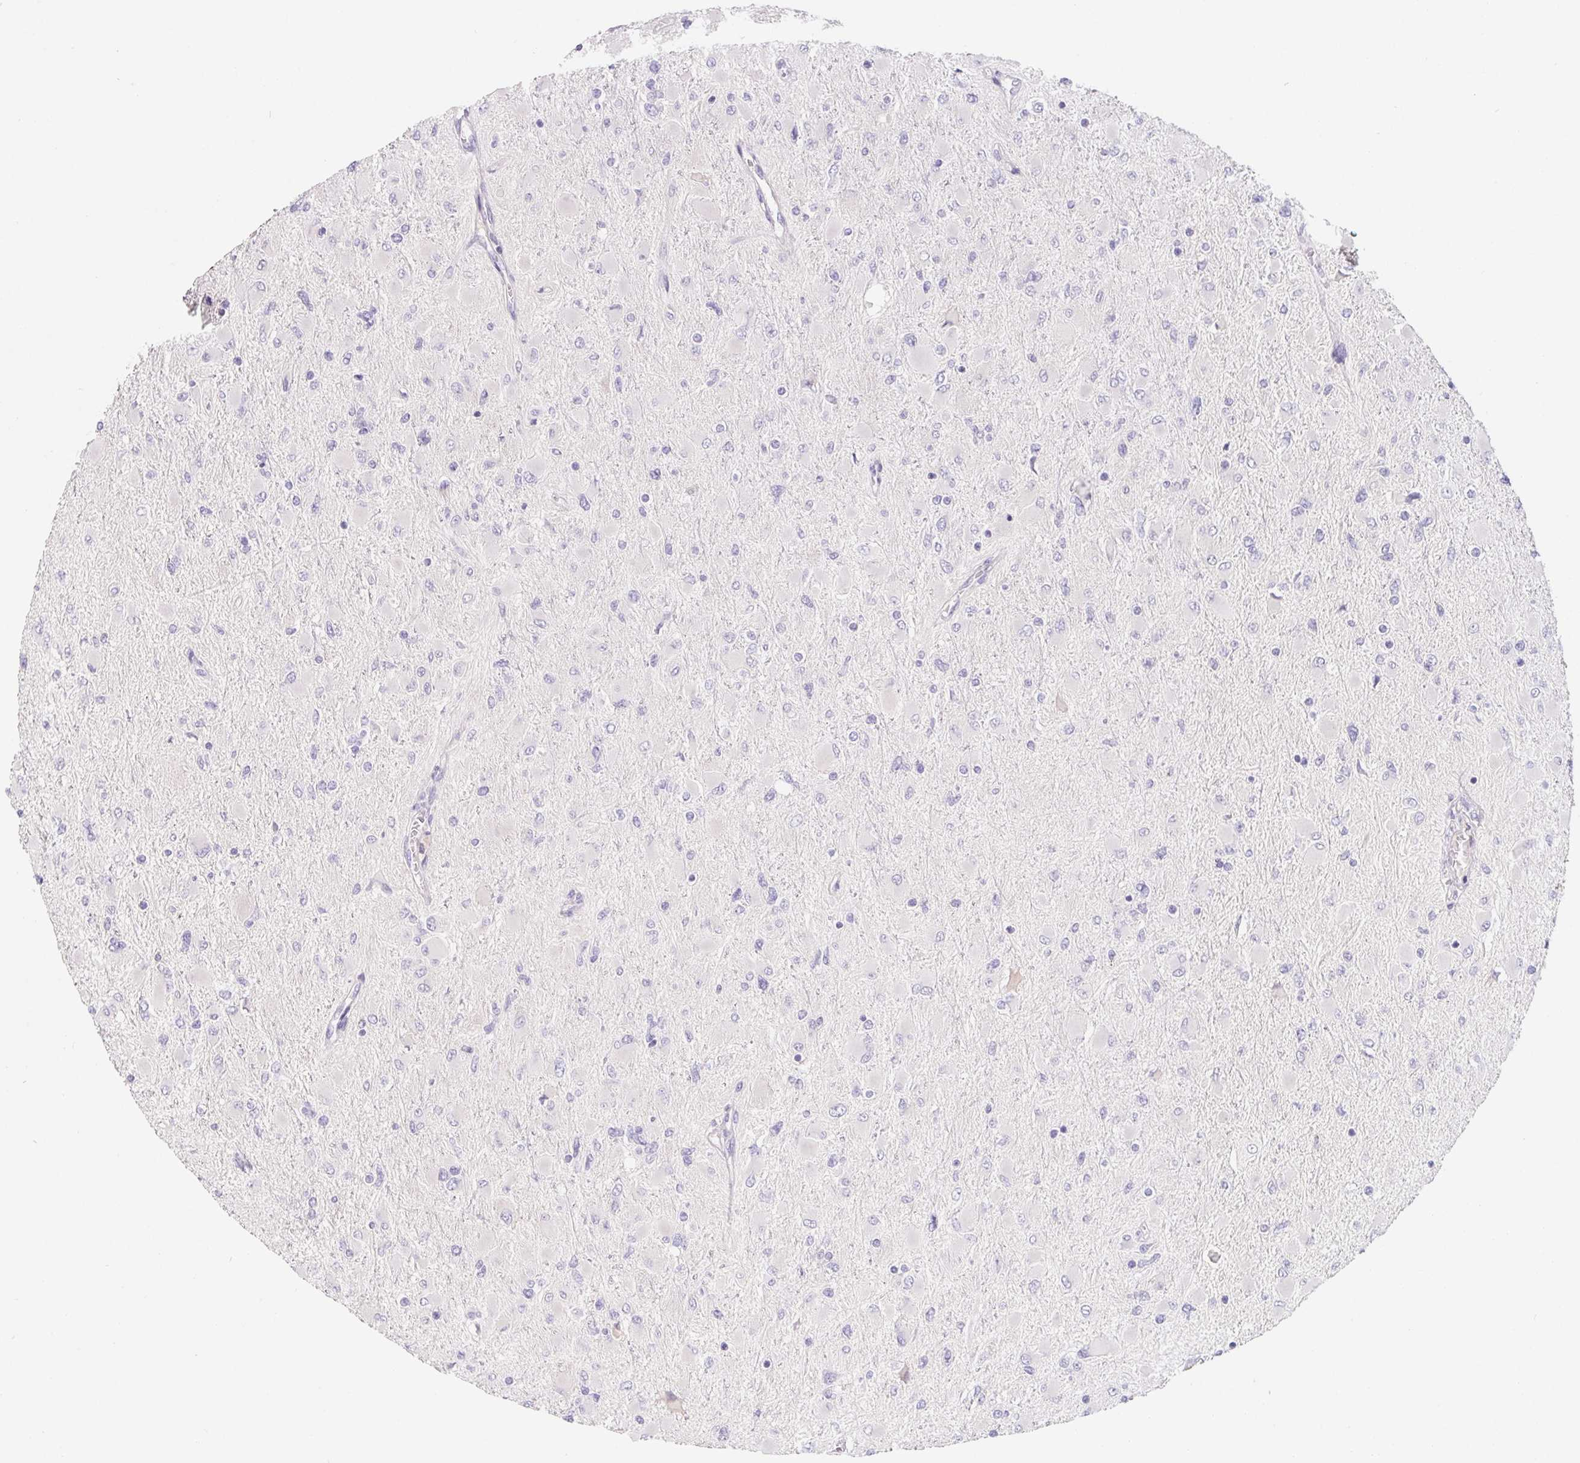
{"staining": {"intensity": "negative", "quantity": "none", "location": "none"}, "tissue": "glioma", "cell_type": "Tumor cells", "image_type": "cancer", "snomed": [{"axis": "morphology", "description": "Glioma, malignant, High grade"}, {"axis": "topography", "description": "Cerebral cortex"}], "caption": "Tumor cells show no significant staining in high-grade glioma (malignant). The staining was performed using DAB to visualize the protein expression in brown, while the nuclei were stained in blue with hematoxylin (Magnification: 20x).", "gene": "LPA", "patient": {"sex": "female", "age": 36}}